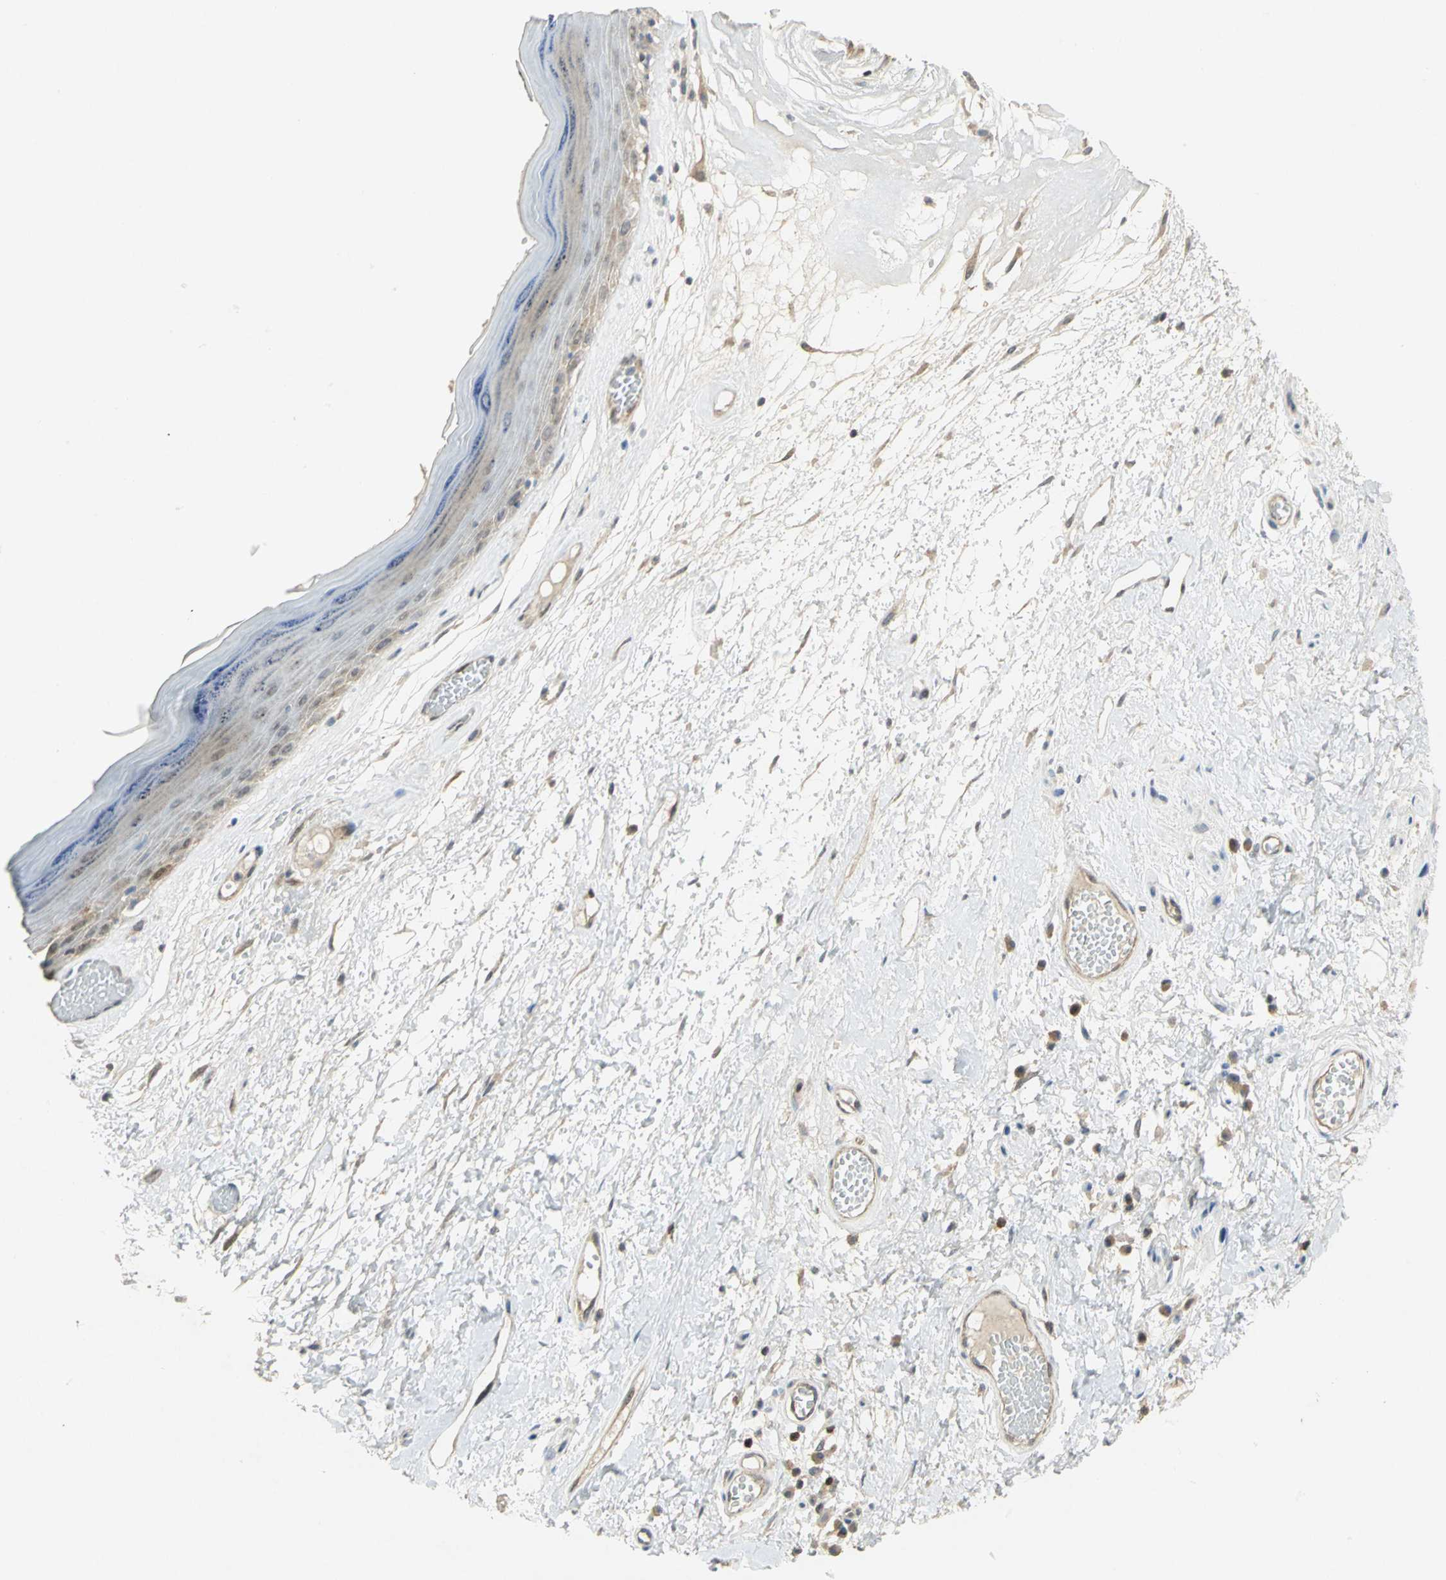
{"staining": {"intensity": "strong", "quantity": "<25%", "location": "nuclear"}, "tissue": "skin", "cell_type": "Epidermal cells", "image_type": "normal", "snomed": [{"axis": "morphology", "description": "Normal tissue, NOS"}, {"axis": "morphology", "description": "Inflammation, NOS"}, {"axis": "topography", "description": "Vulva"}], "caption": "Benign skin demonstrates strong nuclear positivity in approximately <25% of epidermal cells Nuclei are stained in blue..", "gene": "PPIA", "patient": {"sex": "female", "age": 84}}